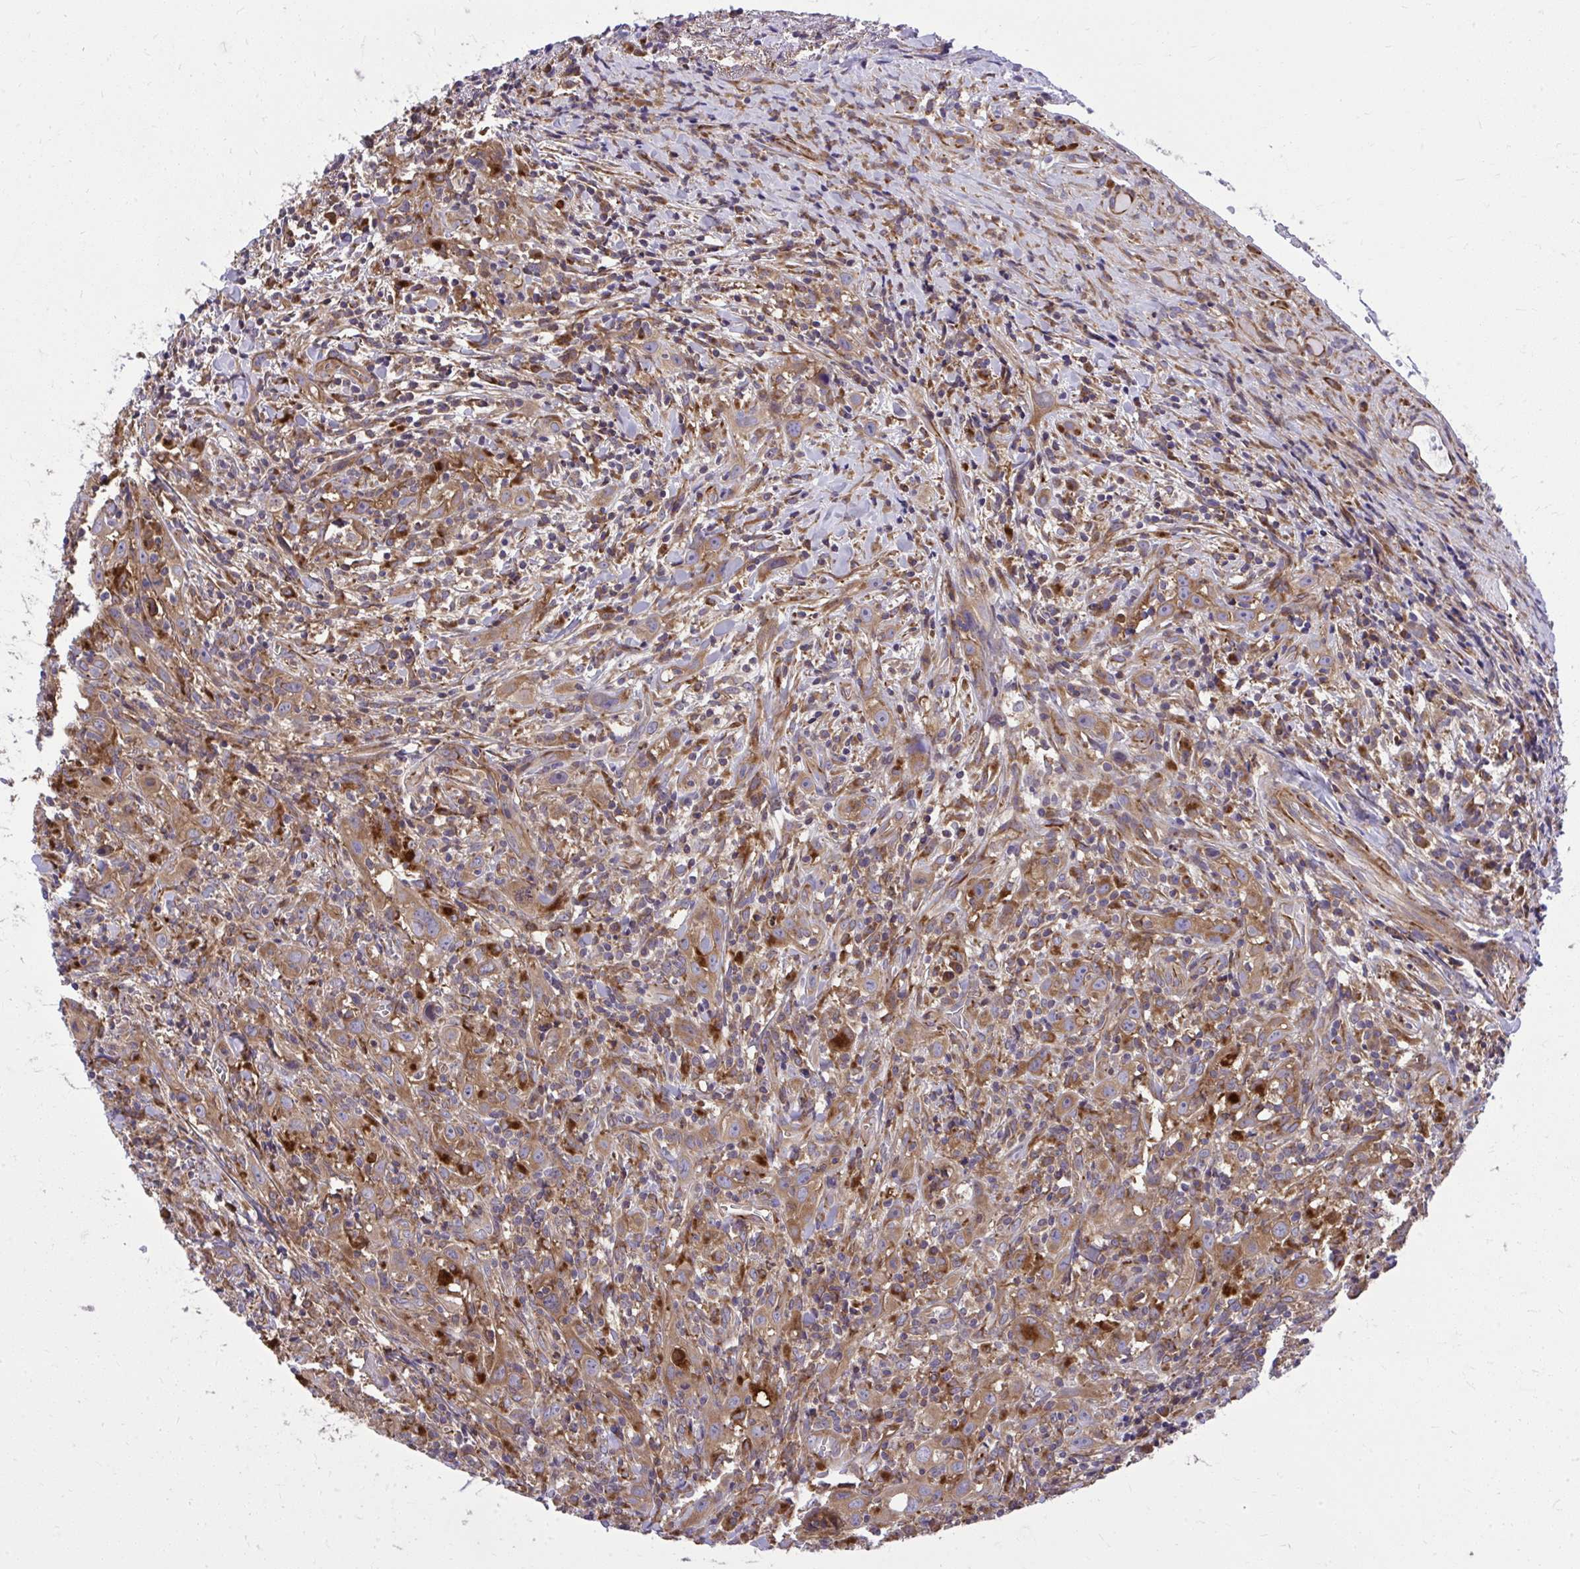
{"staining": {"intensity": "weak", "quantity": ">75%", "location": "cytoplasmic/membranous"}, "tissue": "head and neck cancer", "cell_type": "Tumor cells", "image_type": "cancer", "snomed": [{"axis": "morphology", "description": "Squamous cell carcinoma, NOS"}, {"axis": "topography", "description": "Head-Neck"}], "caption": "The micrograph demonstrates staining of head and neck cancer (squamous cell carcinoma), revealing weak cytoplasmic/membranous protein expression (brown color) within tumor cells.", "gene": "PAIP2", "patient": {"sex": "female", "age": 95}}